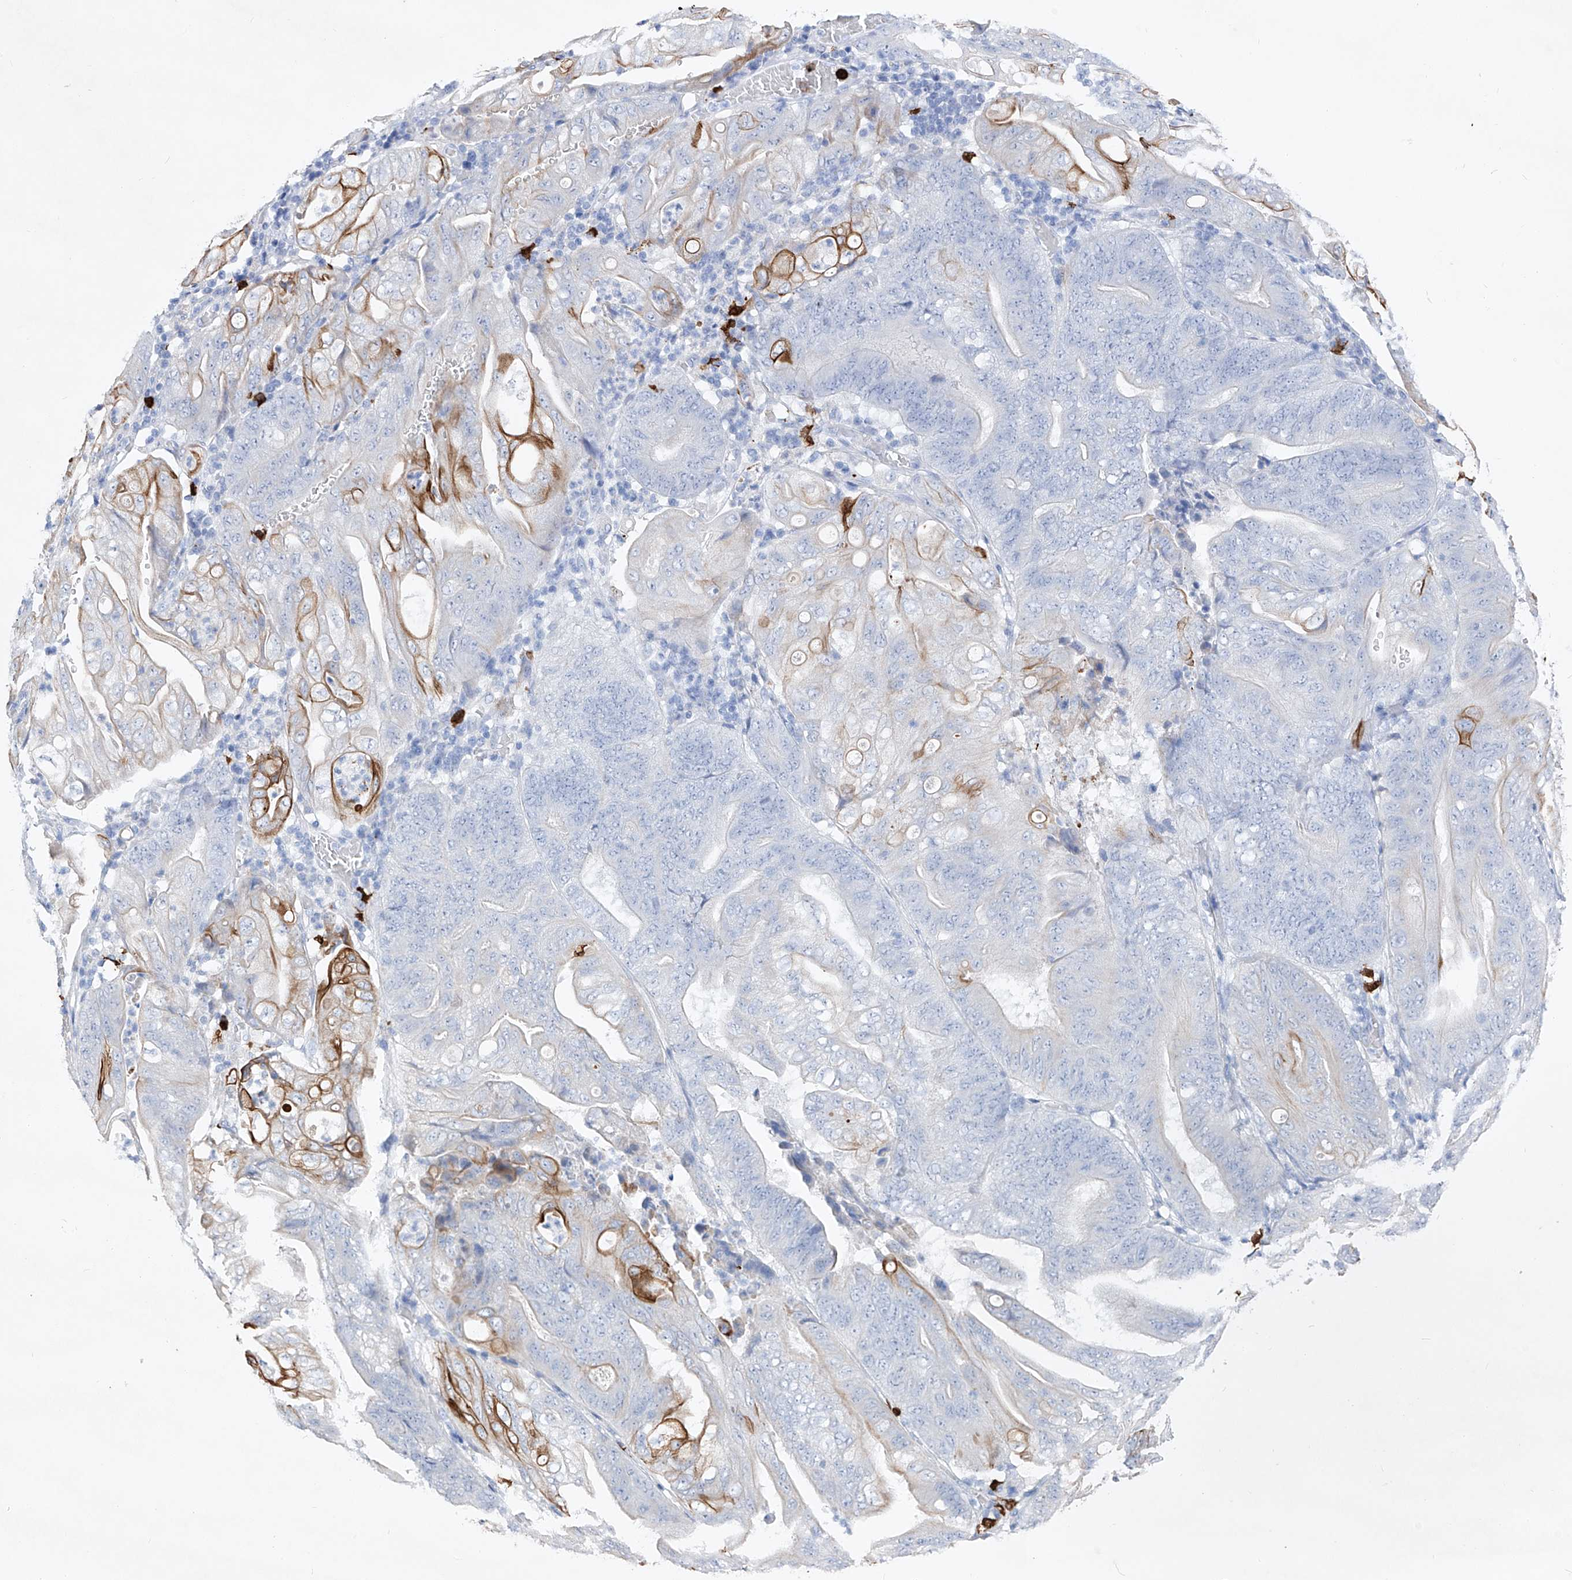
{"staining": {"intensity": "strong", "quantity": "<25%", "location": "cytoplasmic/membranous"}, "tissue": "stomach cancer", "cell_type": "Tumor cells", "image_type": "cancer", "snomed": [{"axis": "morphology", "description": "Adenocarcinoma, NOS"}, {"axis": "topography", "description": "Stomach"}], "caption": "A histopathology image of stomach adenocarcinoma stained for a protein demonstrates strong cytoplasmic/membranous brown staining in tumor cells.", "gene": "FRS3", "patient": {"sex": "female", "age": 73}}